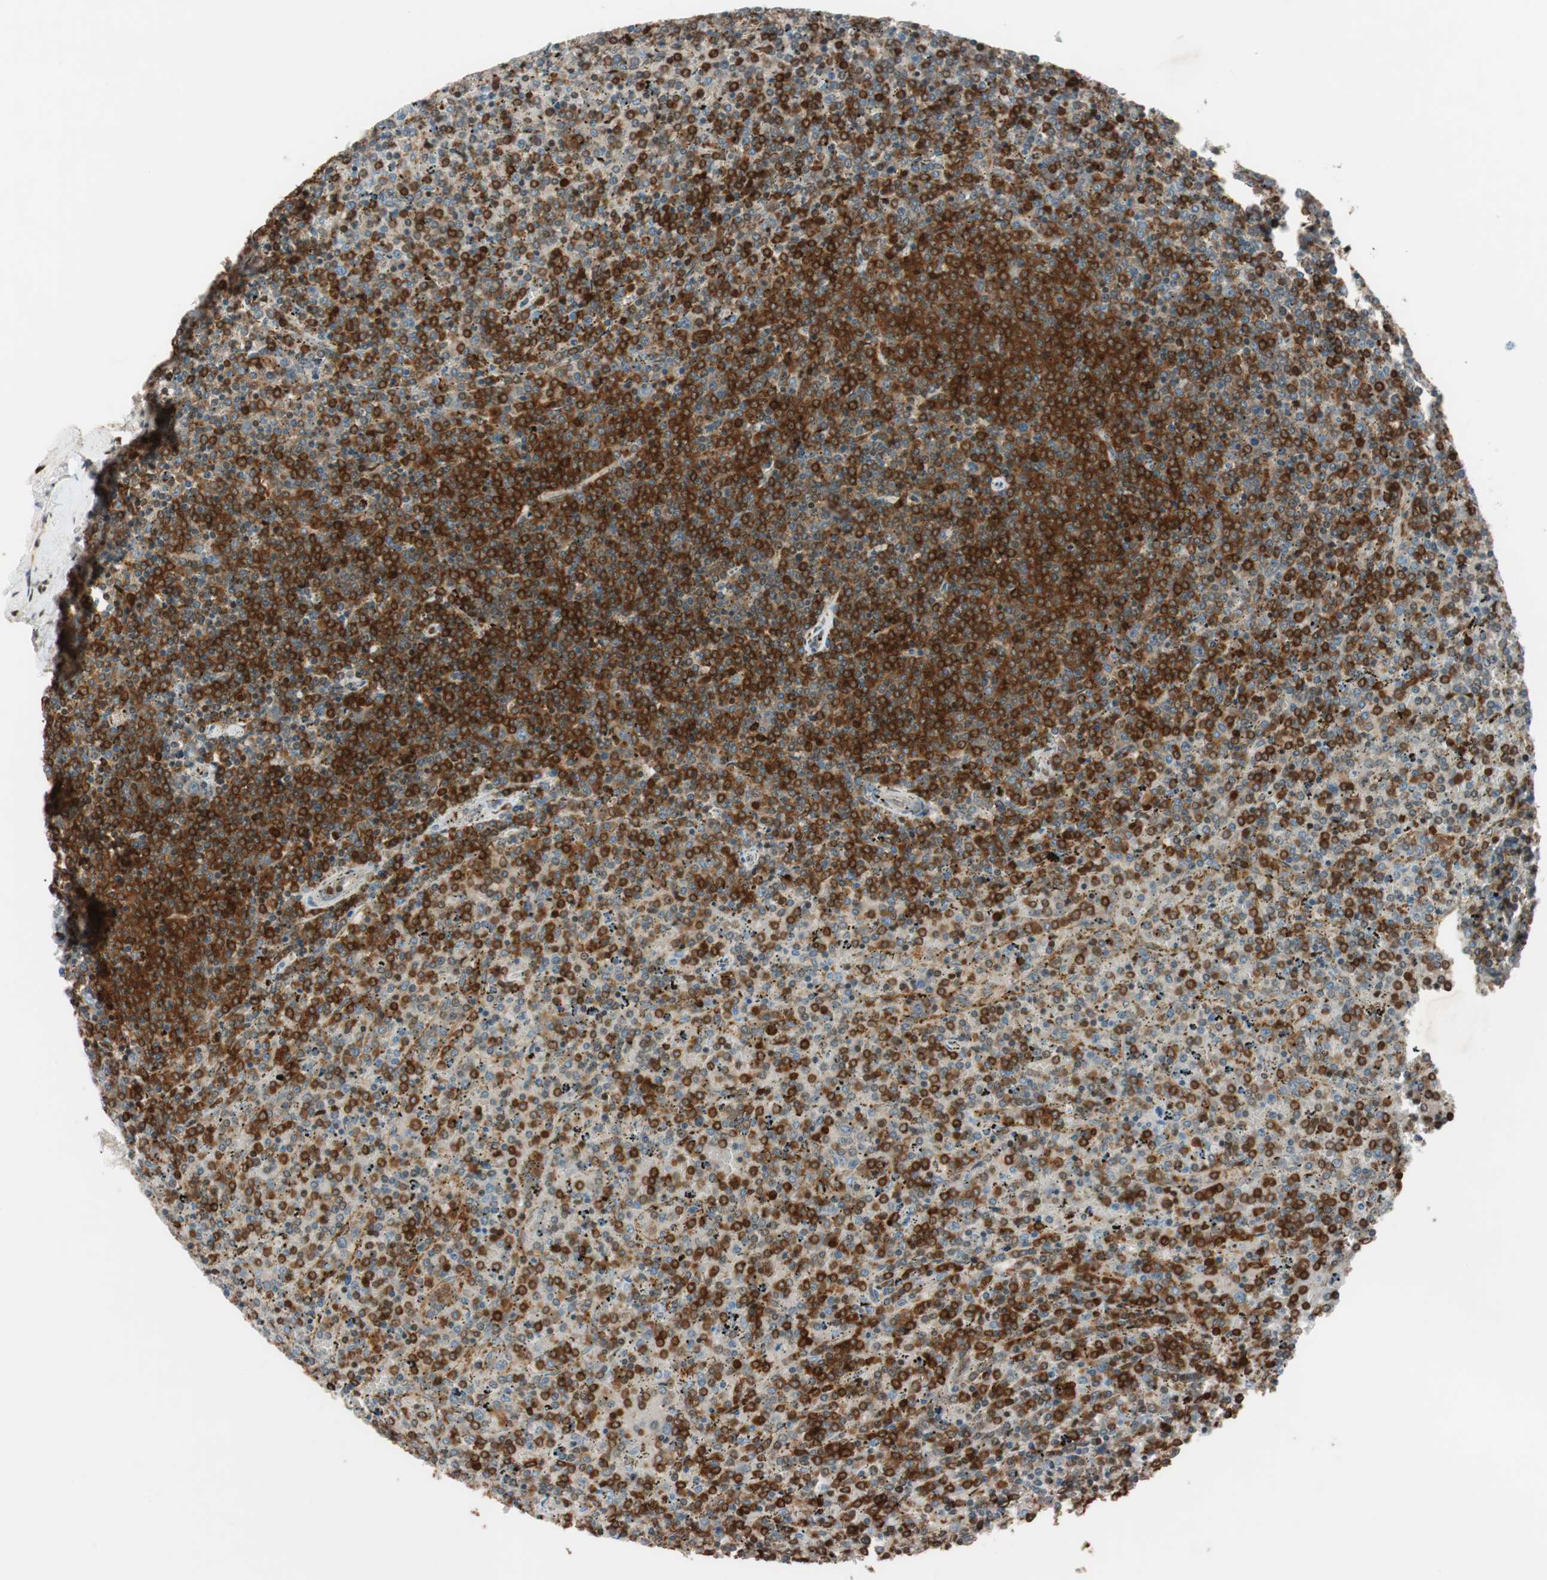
{"staining": {"intensity": "strong", "quantity": "25%-75%", "location": "cytoplasmic/membranous"}, "tissue": "lymphoma", "cell_type": "Tumor cells", "image_type": "cancer", "snomed": [{"axis": "morphology", "description": "Malignant lymphoma, non-Hodgkin's type, Low grade"}, {"axis": "topography", "description": "Spleen"}], "caption": "Protein staining demonstrates strong cytoplasmic/membranous expression in about 25%-75% of tumor cells in malignant lymphoma, non-Hodgkin's type (low-grade). (DAB (3,3'-diaminobenzidine) IHC, brown staining for protein, blue staining for nuclei).", "gene": "BIN1", "patient": {"sex": "female", "age": 77}}